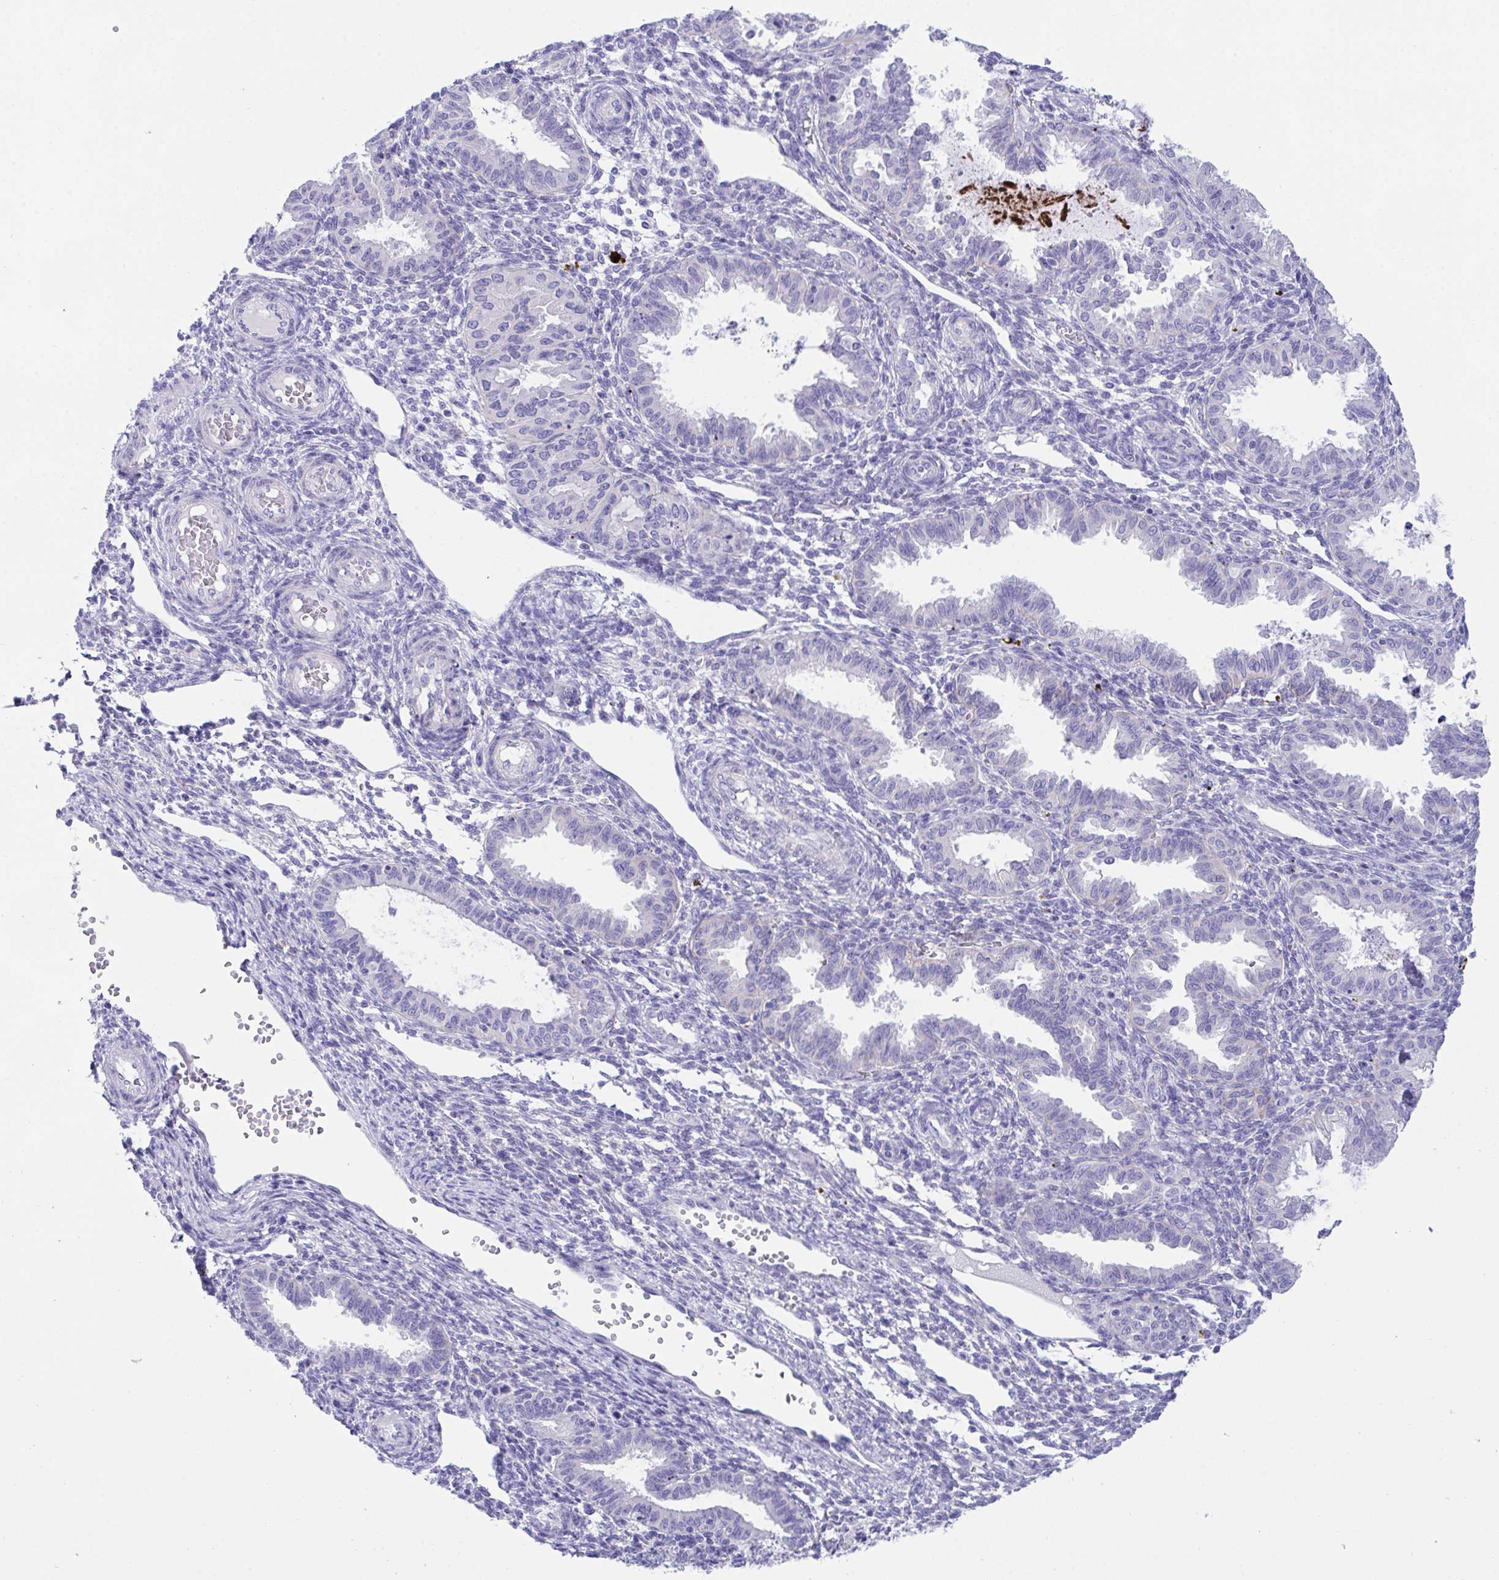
{"staining": {"intensity": "negative", "quantity": "none", "location": "none"}, "tissue": "endometrium", "cell_type": "Cells in endometrial stroma", "image_type": "normal", "snomed": [{"axis": "morphology", "description": "Normal tissue, NOS"}, {"axis": "topography", "description": "Endometrium"}], "caption": "Cells in endometrial stroma show no significant protein staining in benign endometrium. (DAB (3,3'-diaminobenzidine) IHC with hematoxylin counter stain).", "gene": "TMEM106B", "patient": {"sex": "female", "age": 33}}